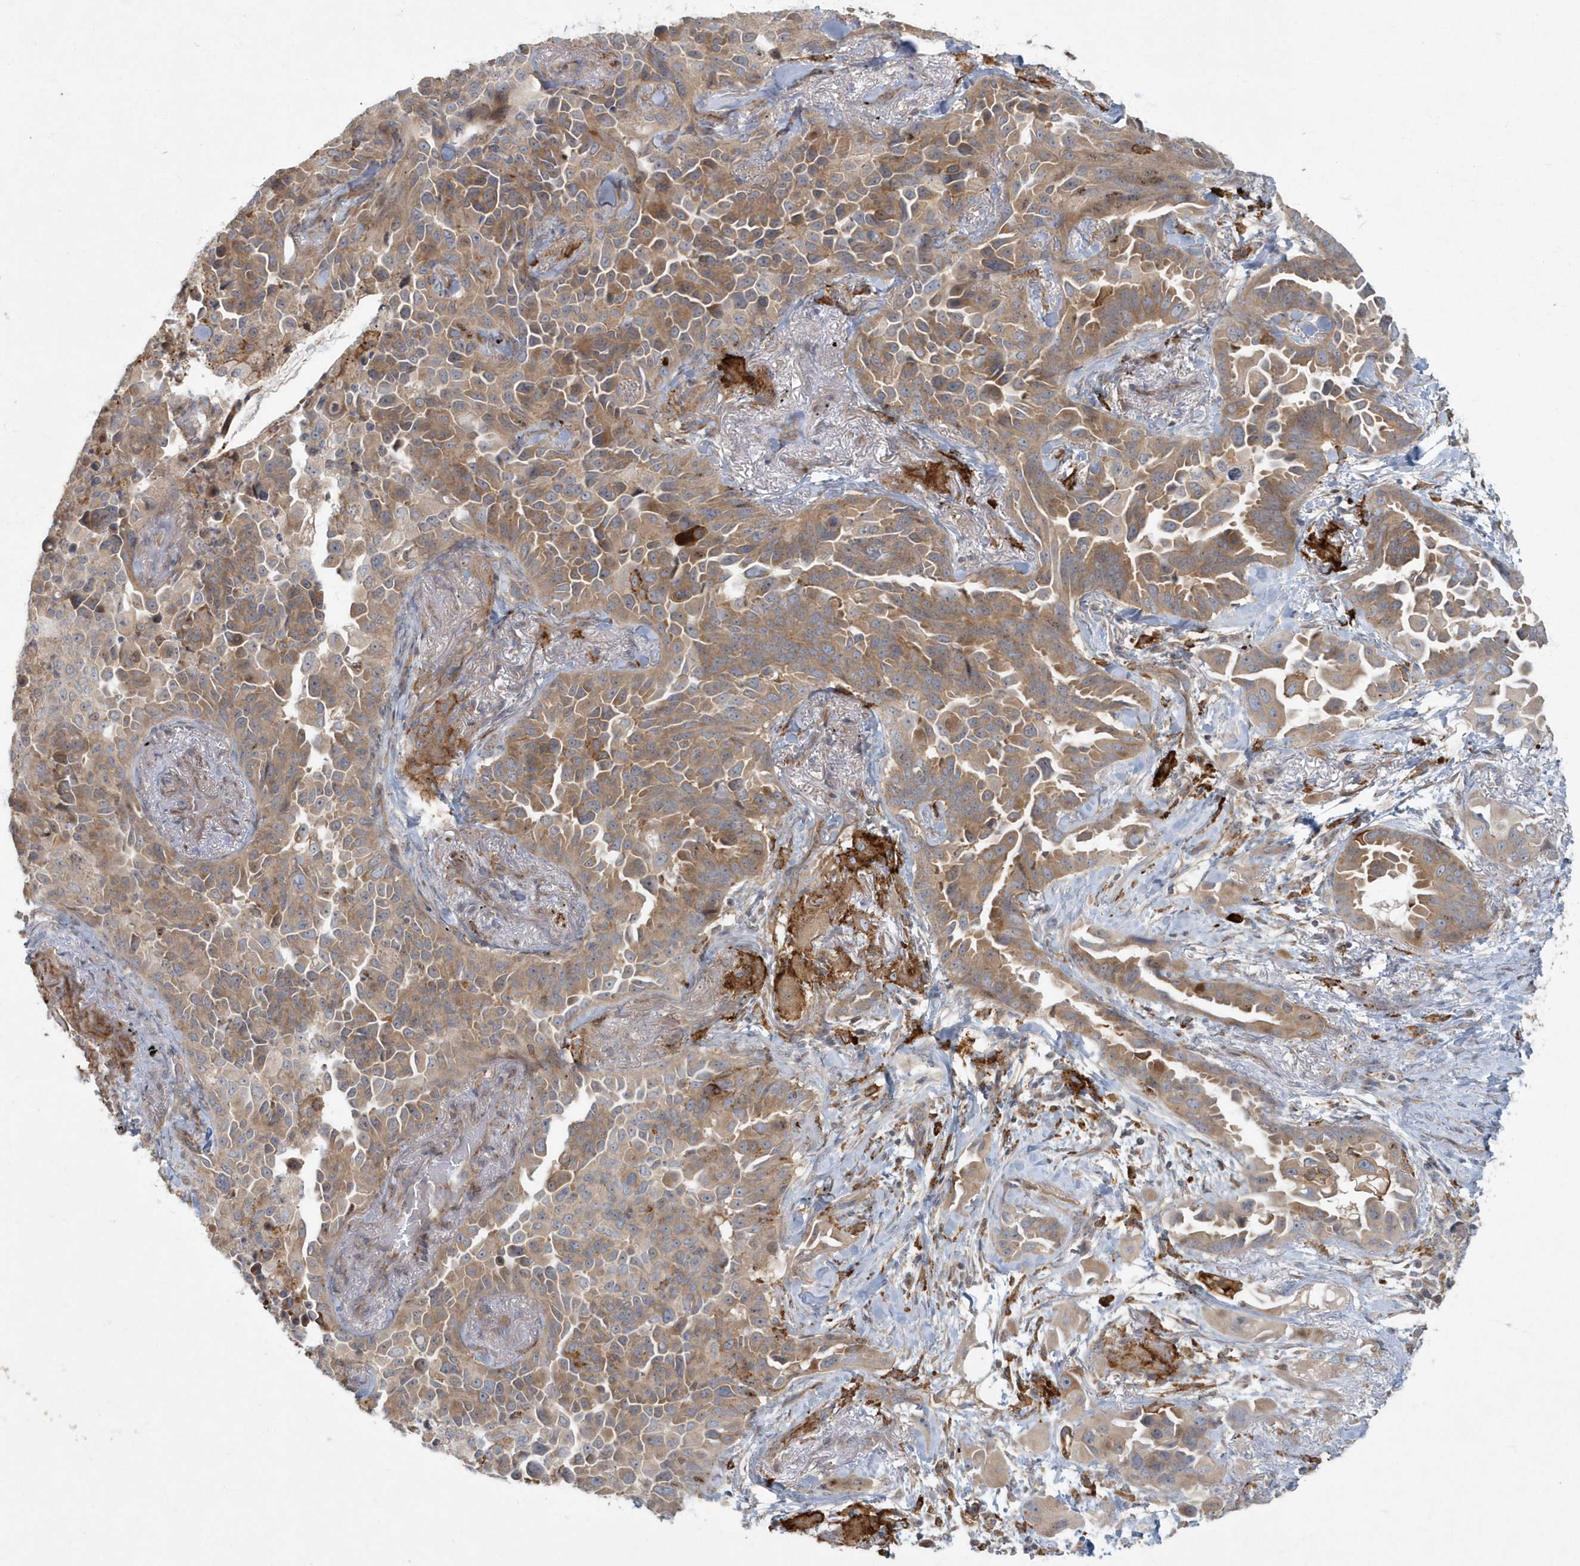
{"staining": {"intensity": "moderate", "quantity": ">75%", "location": "cytoplasmic/membranous"}, "tissue": "lung cancer", "cell_type": "Tumor cells", "image_type": "cancer", "snomed": [{"axis": "morphology", "description": "Adenocarcinoma, NOS"}, {"axis": "topography", "description": "Lung"}], "caption": "Adenocarcinoma (lung) stained for a protein (brown) demonstrates moderate cytoplasmic/membranous positive expression in approximately >75% of tumor cells.", "gene": "ARHGEF38", "patient": {"sex": "female", "age": 67}}